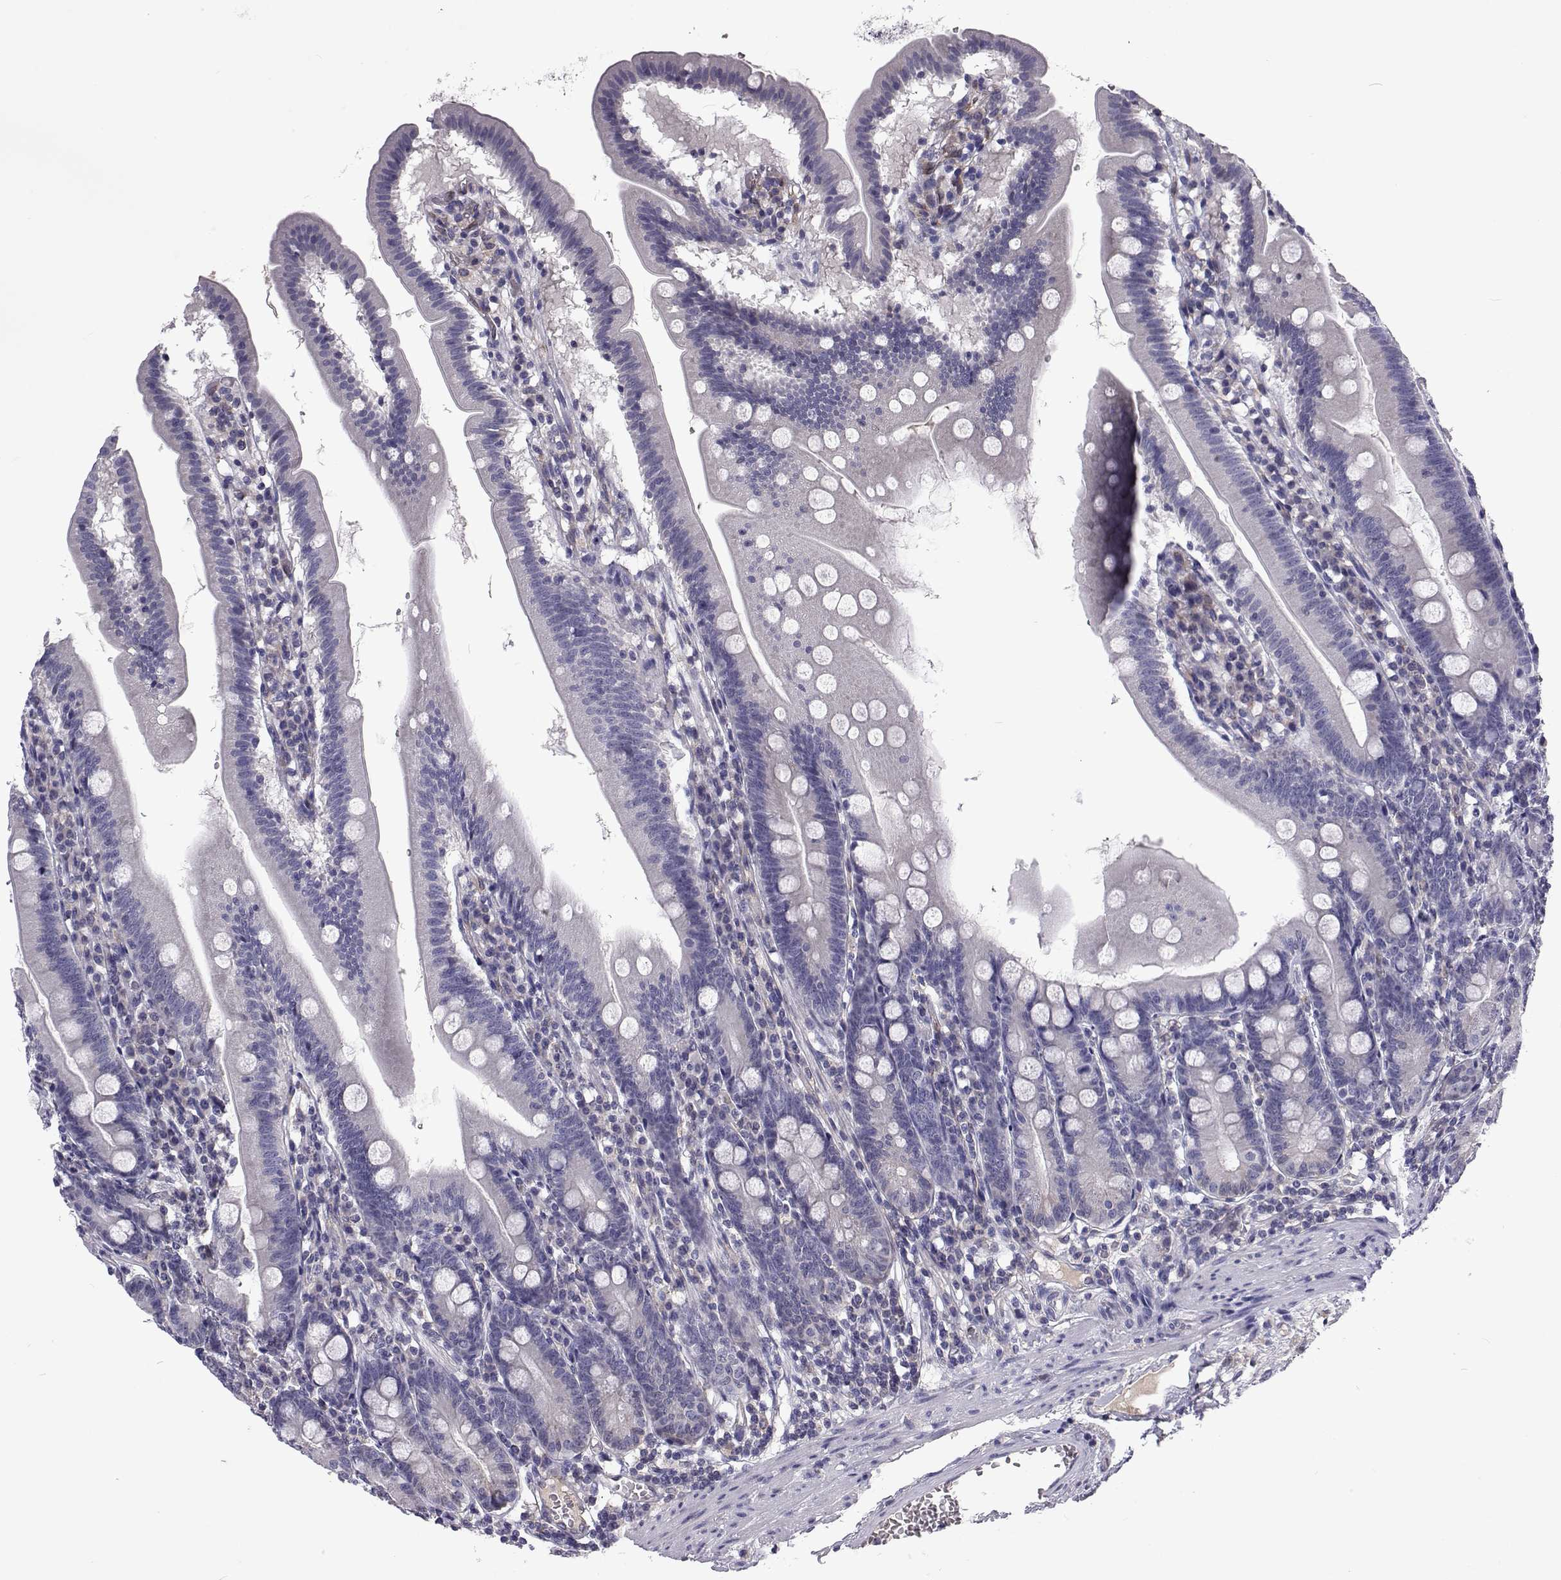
{"staining": {"intensity": "negative", "quantity": "none", "location": "none"}, "tissue": "duodenum", "cell_type": "Glandular cells", "image_type": "normal", "snomed": [{"axis": "morphology", "description": "Normal tissue, NOS"}, {"axis": "topography", "description": "Duodenum"}], "caption": "Immunohistochemistry micrograph of unremarkable duodenum: human duodenum stained with DAB demonstrates no significant protein positivity in glandular cells. (DAB IHC with hematoxylin counter stain).", "gene": "TCF15", "patient": {"sex": "female", "age": 67}}